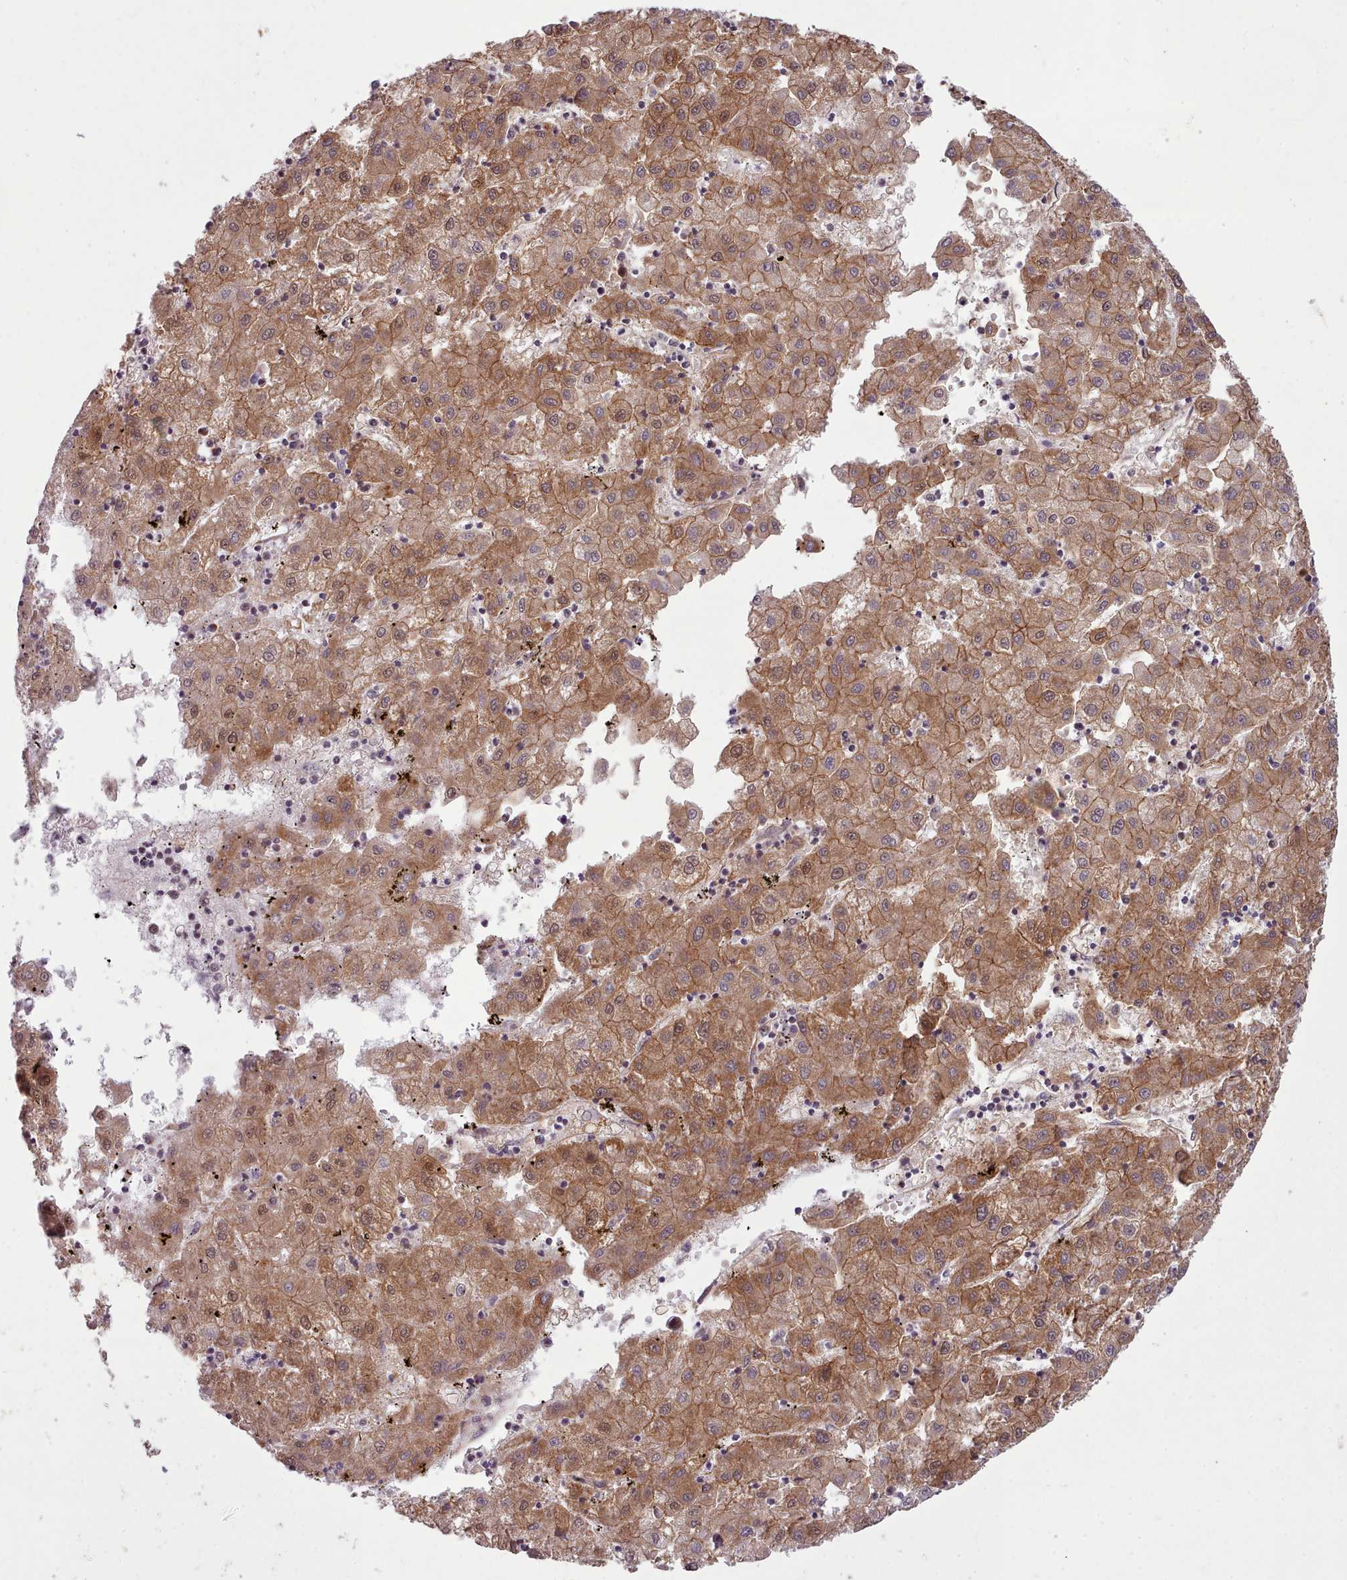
{"staining": {"intensity": "moderate", "quantity": ">75%", "location": "cytoplasmic/membranous"}, "tissue": "liver cancer", "cell_type": "Tumor cells", "image_type": "cancer", "snomed": [{"axis": "morphology", "description": "Carcinoma, Hepatocellular, NOS"}, {"axis": "topography", "description": "Liver"}], "caption": "Hepatocellular carcinoma (liver) stained with DAB immunohistochemistry displays medium levels of moderate cytoplasmic/membranous expression in about >75% of tumor cells.", "gene": "MRPL46", "patient": {"sex": "male", "age": 72}}